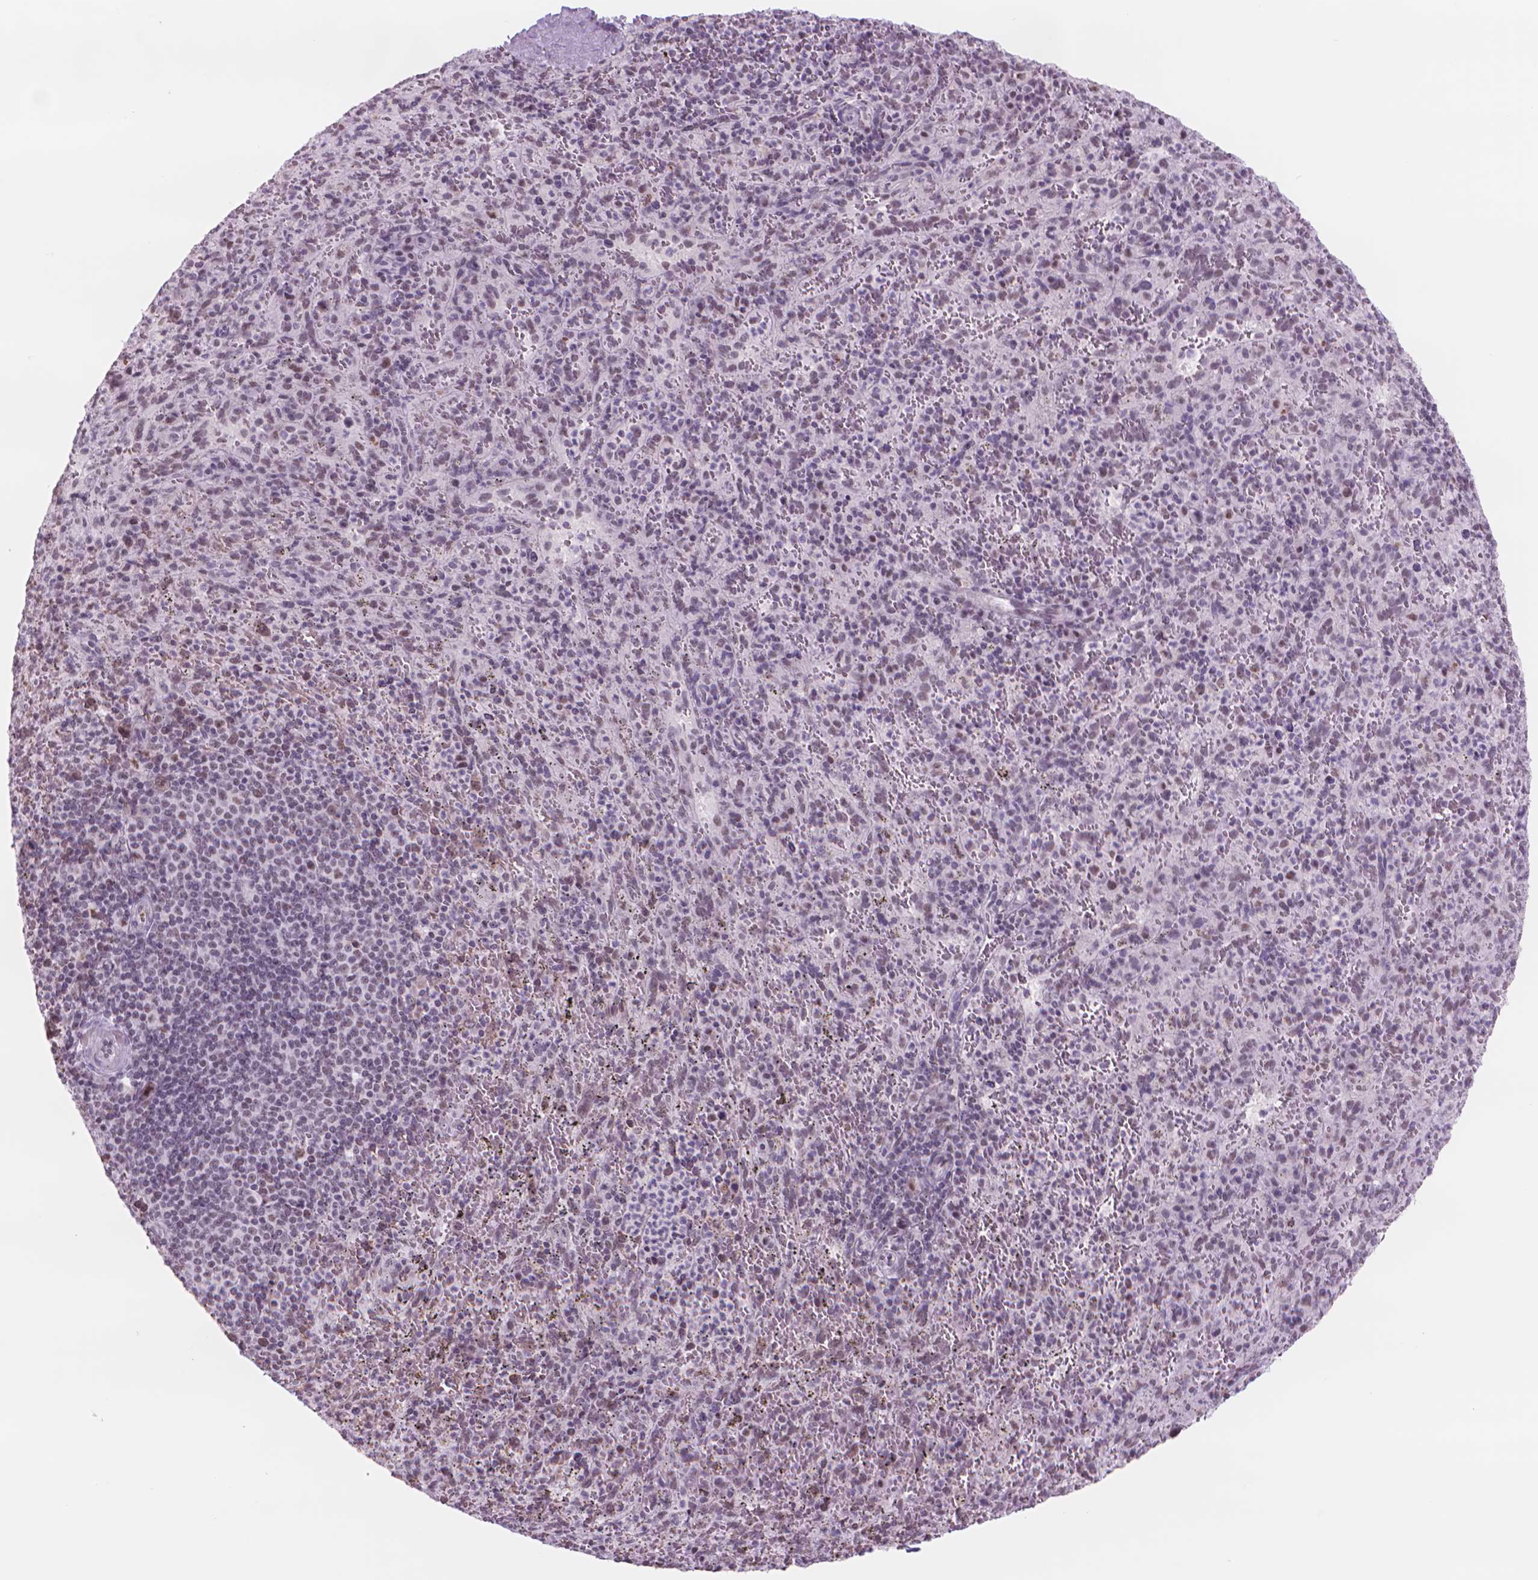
{"staining": {"intensity": "weak", "quantity": "25%-75%", "location": "nuclear"}, "tissue": "spleen", "cell_type": "Cells in red pulp", "image_type": "normal", "snomed": [{"axis": "morphology", "description": "Normal tissue, NOS"}, {"axis": "topography", "description": "Spleen"}], "caption": "An image of human spleen stained for a protein exhibits weak nuclear brown staining in cells in red pulp.", "gene": "POLR3D", "patient": {"sex": "male", "age": 57}}